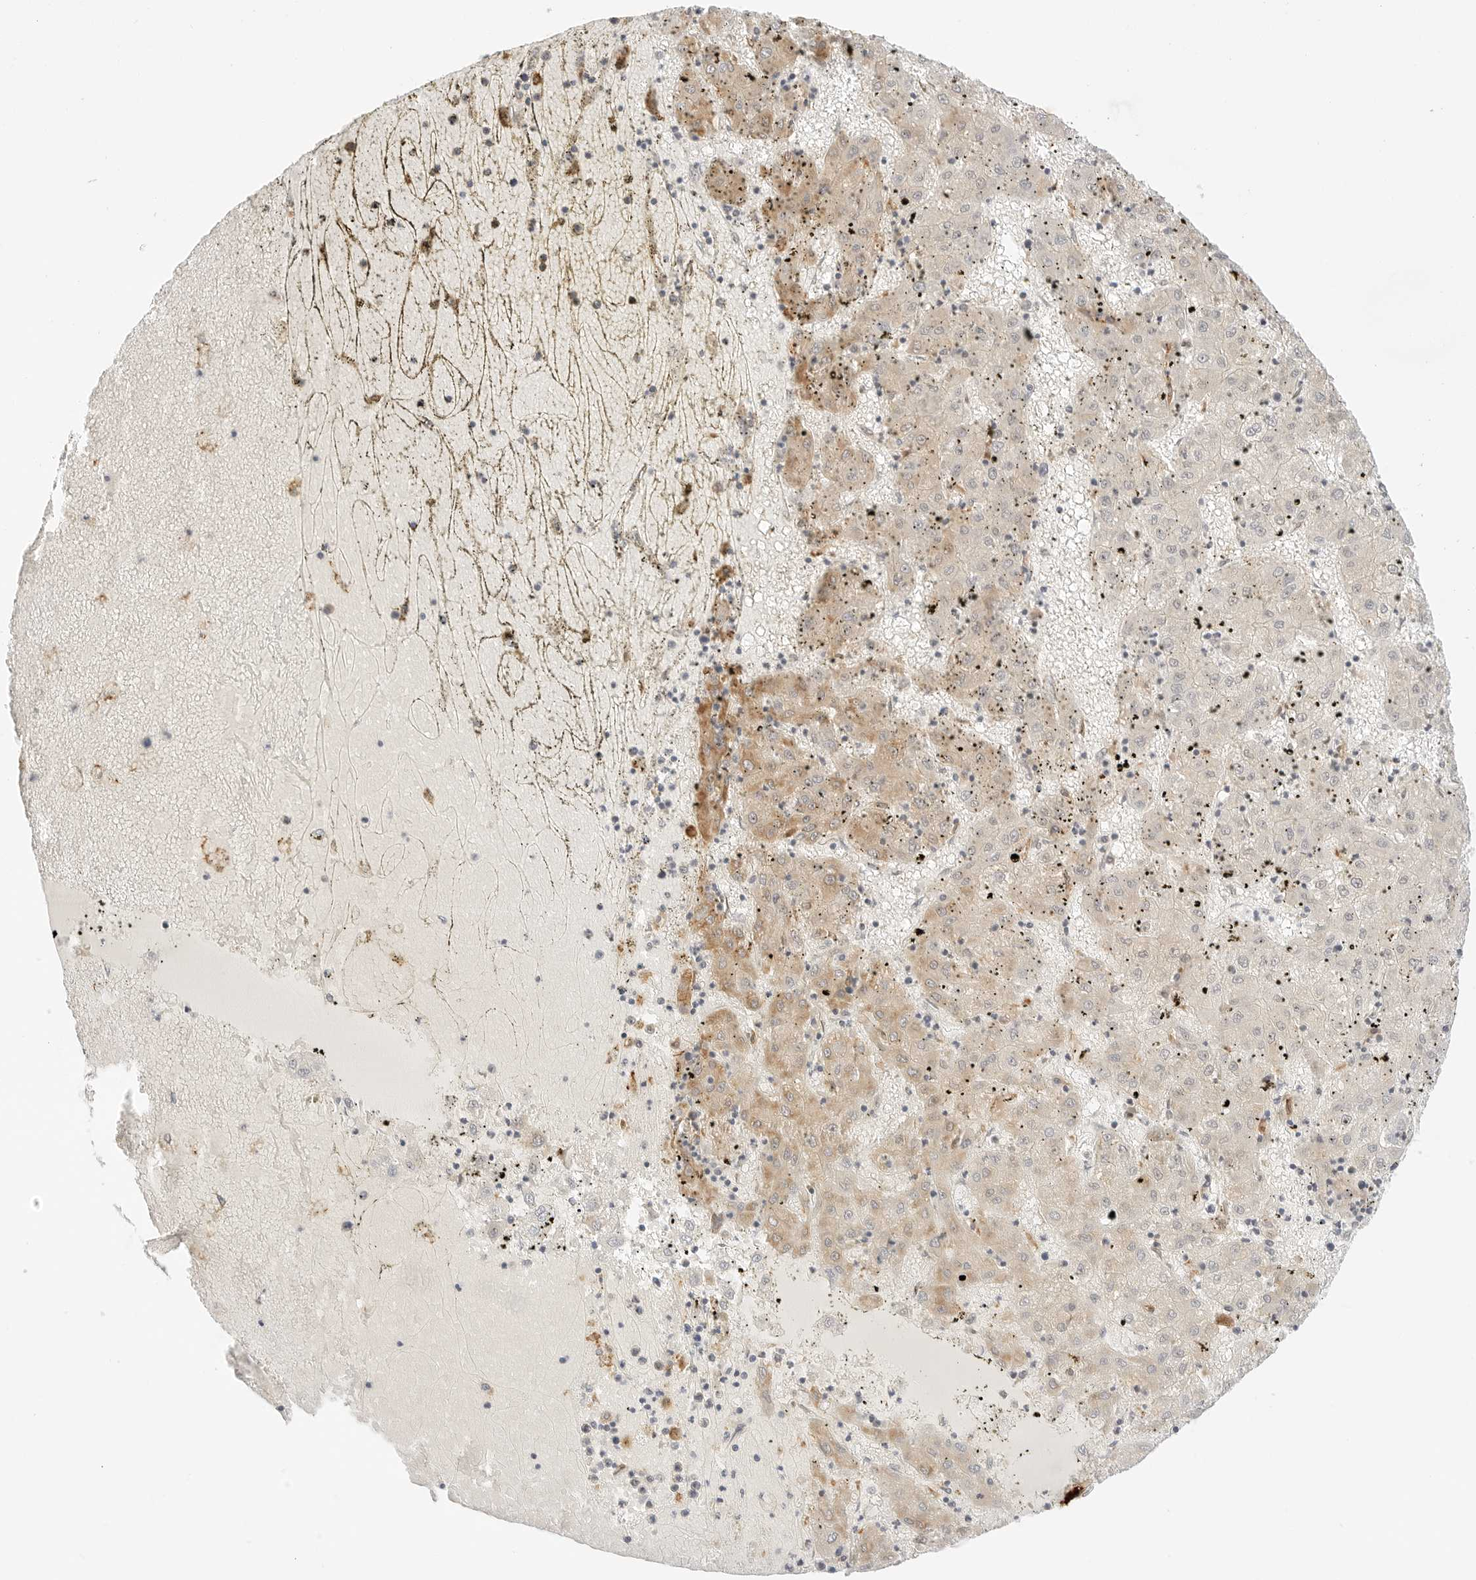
{"staining": {"intensity": "moderate", "quantity": "25%-75%", "location": "cytoplasmic/membranous"}, "tissue": "liver cancer", "cell_type": "Tumor cells", "image_type": "cancer", "snomed": [{"axis": "morphology", "description": "Carcinoma, Hepatocellular, NOS"}, {"axis": "topography", "description": "Liver"}], "caption": "Liver cancer stained for a protein (brown) displays moderate cytoplasmic/membranous positive positivity in approximately 25%-75% of tumor cells.", "gene": "XKR4", "patient": {"sex": "male", "age": 72}}